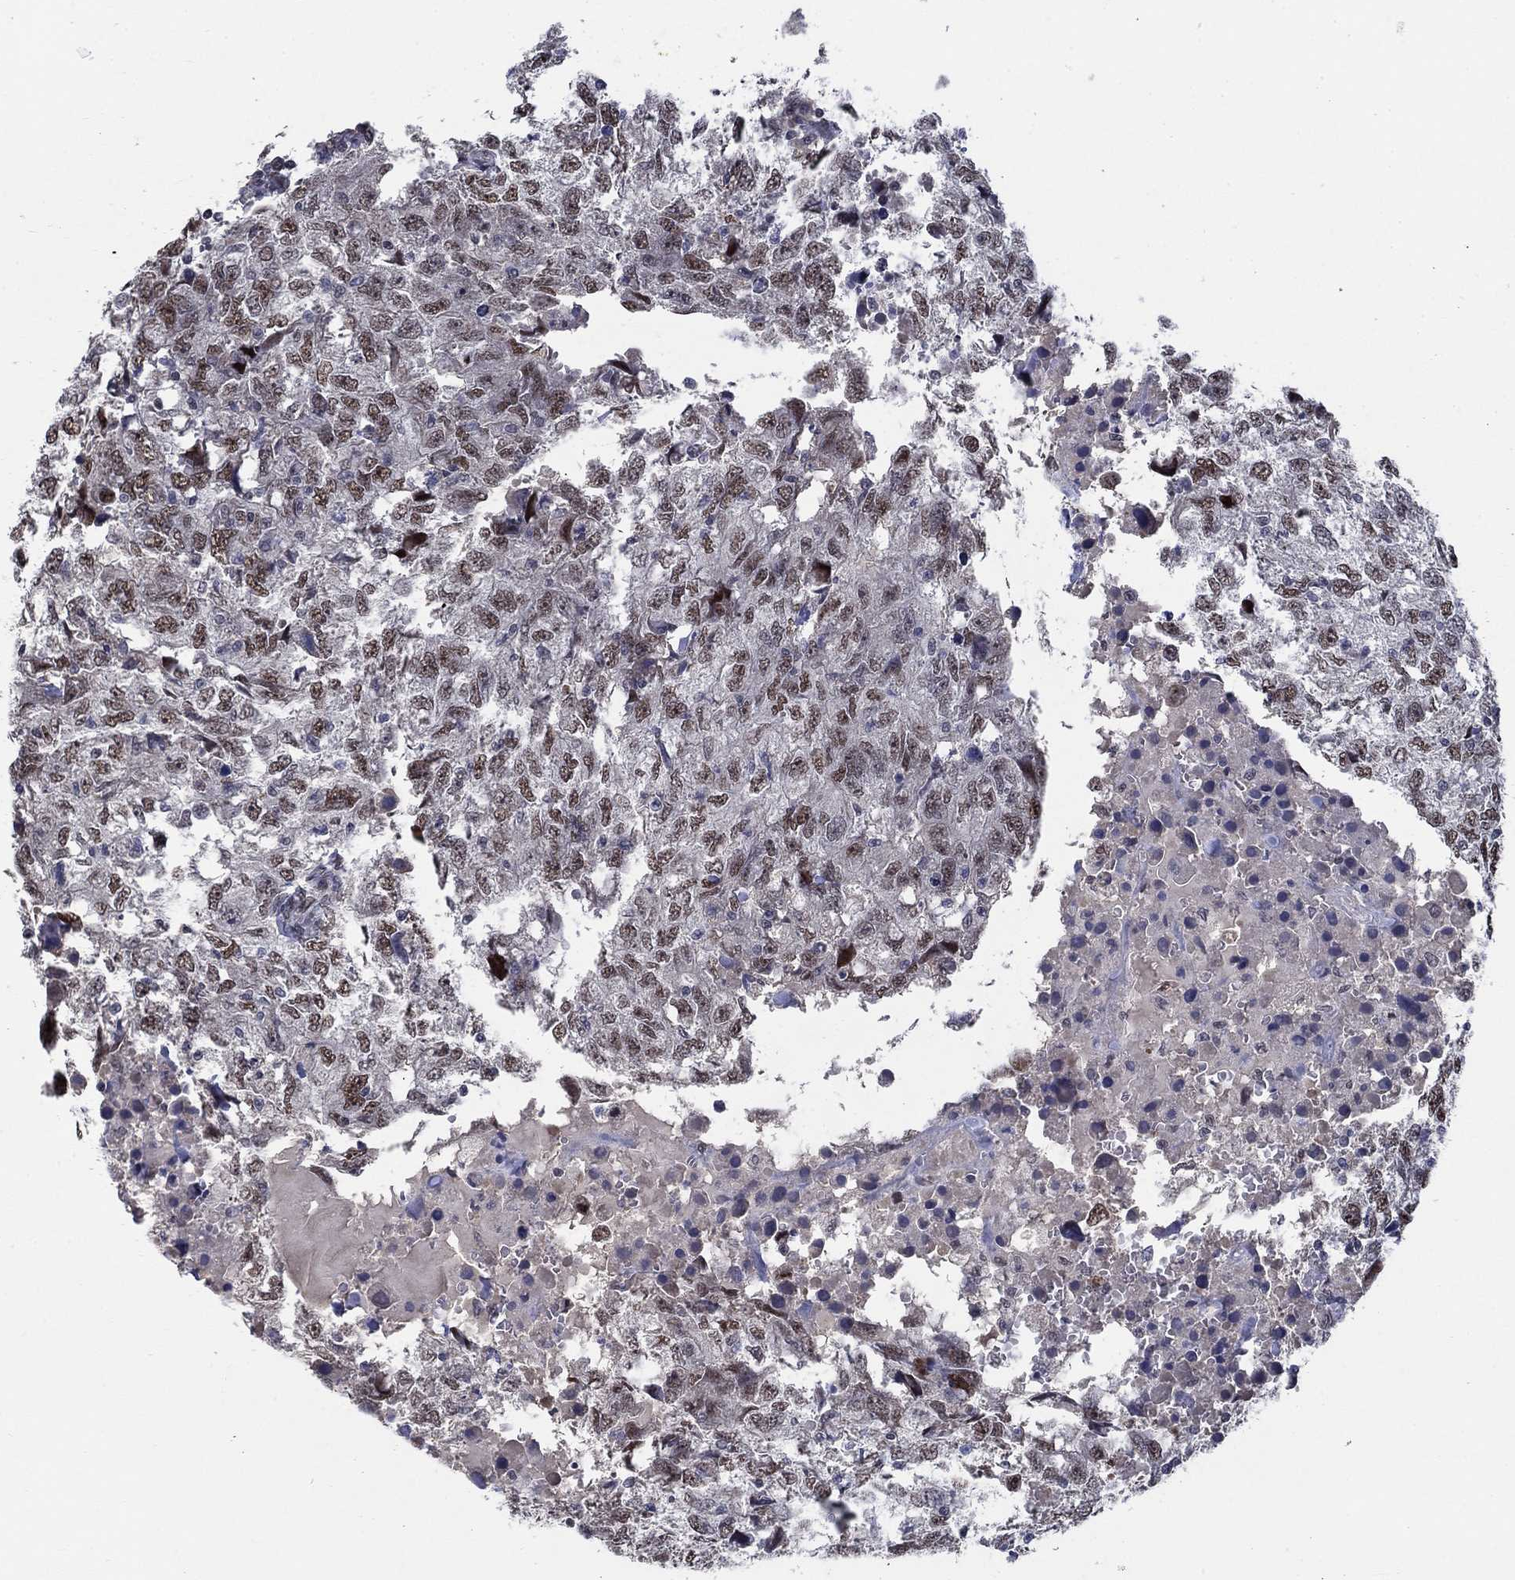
{"staining": {"intensity": "weak", "quantity": ">75%", "location": "nuclear"}, "tissue": "breast cancer", "cell_type": "Tumor cells", "image_type": "cancer", "snomed": [{"axis": "morphology", "description": "Duct carcinoma"}, {"axis": "topography", "description": "Breast"}], "caption": "Weak nuclear positivity is appreciated in approximately >75% of tumor cells in infiltrating ductal carcinoma (breast).", "gene": "HTN1", "patient": {"sex": "female", "age": 30}}